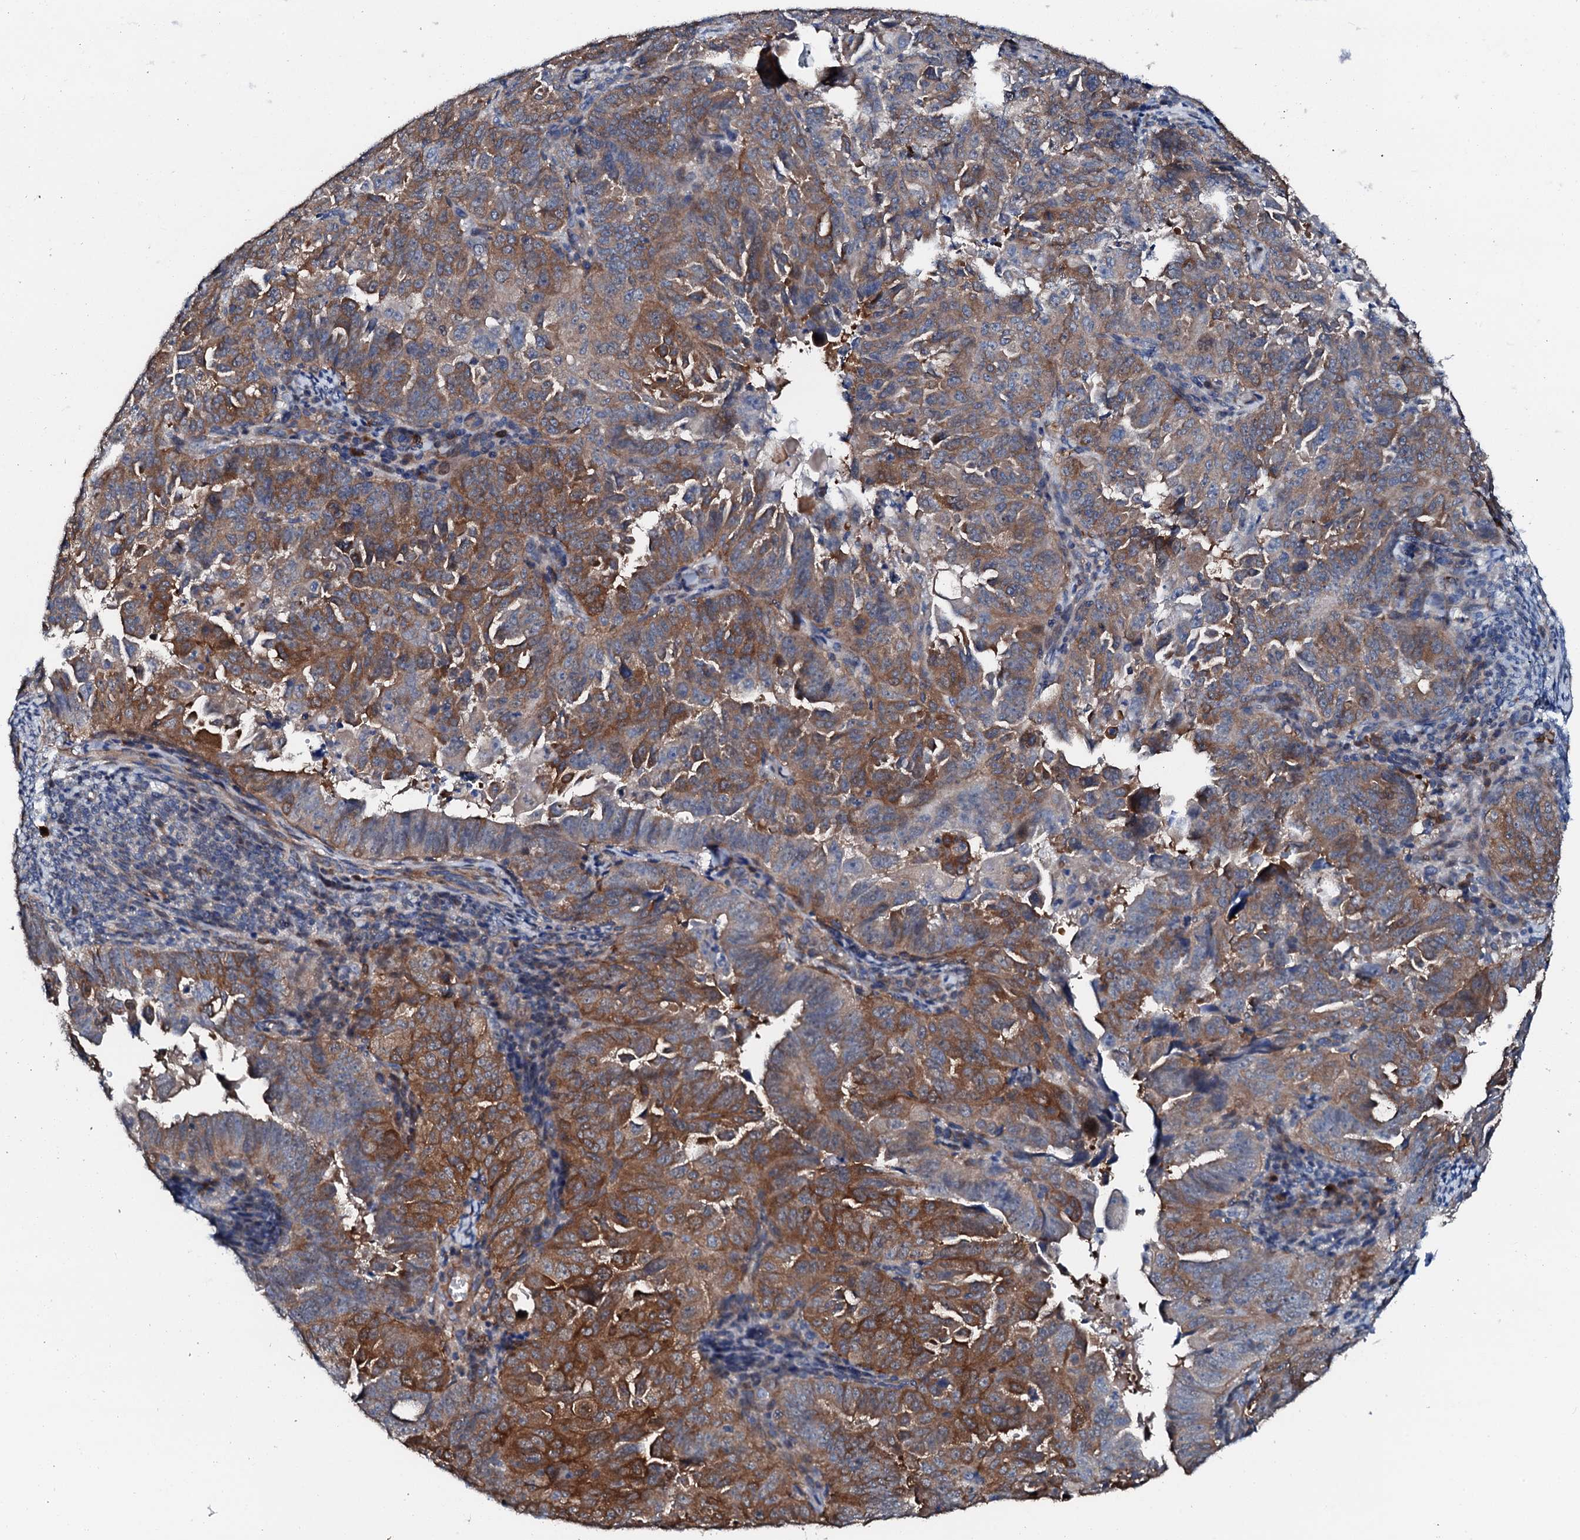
{"staining": {"intensity": "moderate", "quantity": ">75%", "location": "cytoplasmic/membranous"}, "tissue": "endometrial cancer", "cell_type": "Tumor cells", "image_type": "cancer", "snomed": [{"axis": "morphology", "description": "Adenocarcinoma, NOS"}, {"axis": "topography", "description": "Endometrium"}], "caption": "Immunohistochemical staining of human endometrial cancer (adenocarcinoma) reveals medium levels of moderate cytoplasmic/membranous expression in about >75% of tumor cells.", "gene": "GFOD2", "patient": {"sex": "female", "age": 65}}